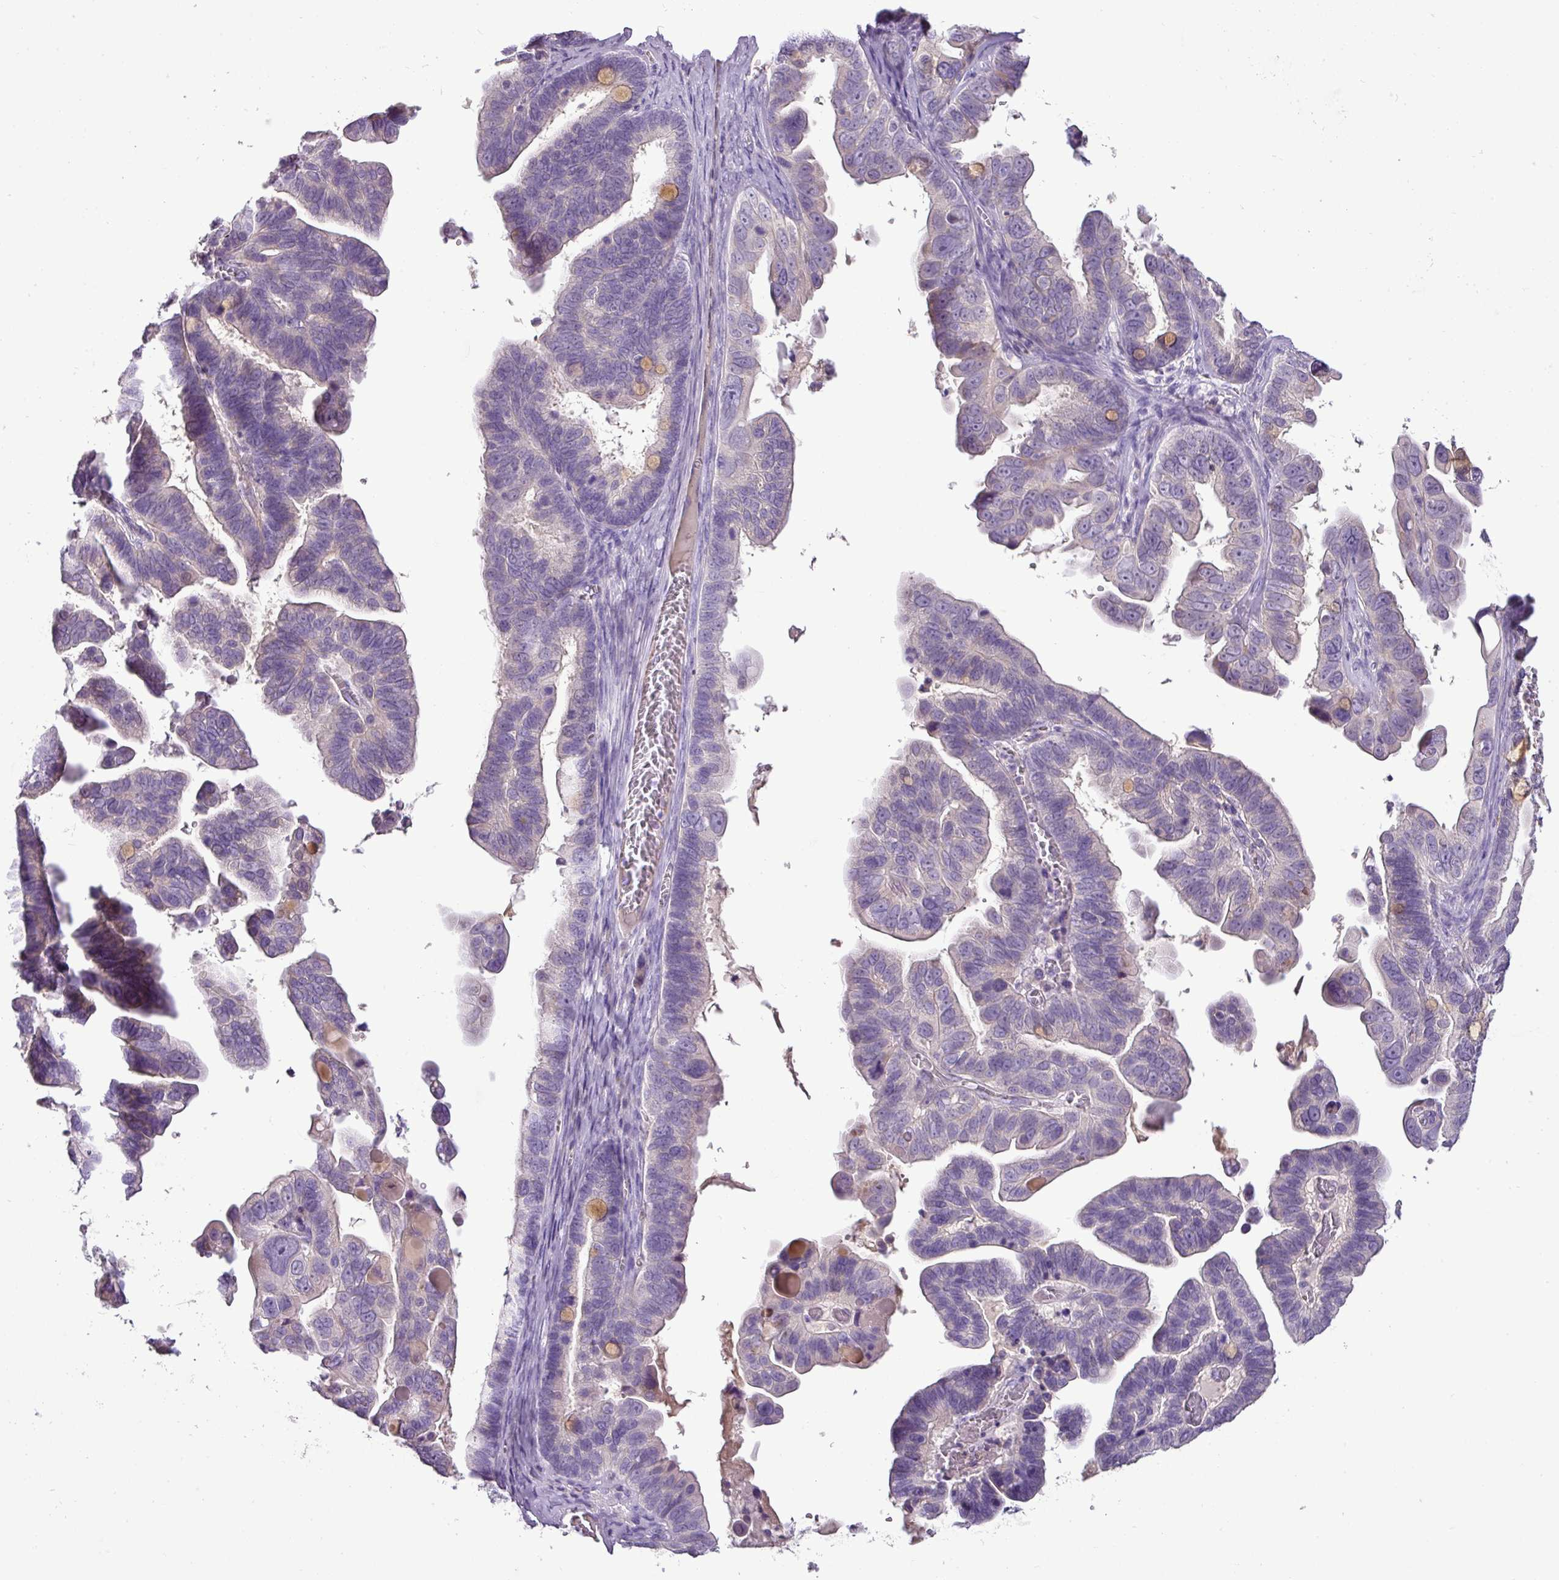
{"staining": {"intensity": "moderate", "quantity": "<25%", "location": "cytoplasmic/membranous"}, "tissue": "ovarian cancer", "cell_type": "Tumor cells", "image_type": "cancer", "snomed": [{"axis": "morphology", "description": "Cystadenocarcinoma, serous, NOS"}, {"axis": "topography", "description": "Ovary"}], "caption": "Immunohistochemistry (IHC) histopathology image of ovarian cancer (serous cystadenocarcinoma) stained for a protein (brown), which shows low levels of moderate cytoplasmic/membranous positivity in about <25% of tumor cells.", "gene": "BRINP2", "patient": {"sex": "female", "age": 56}}